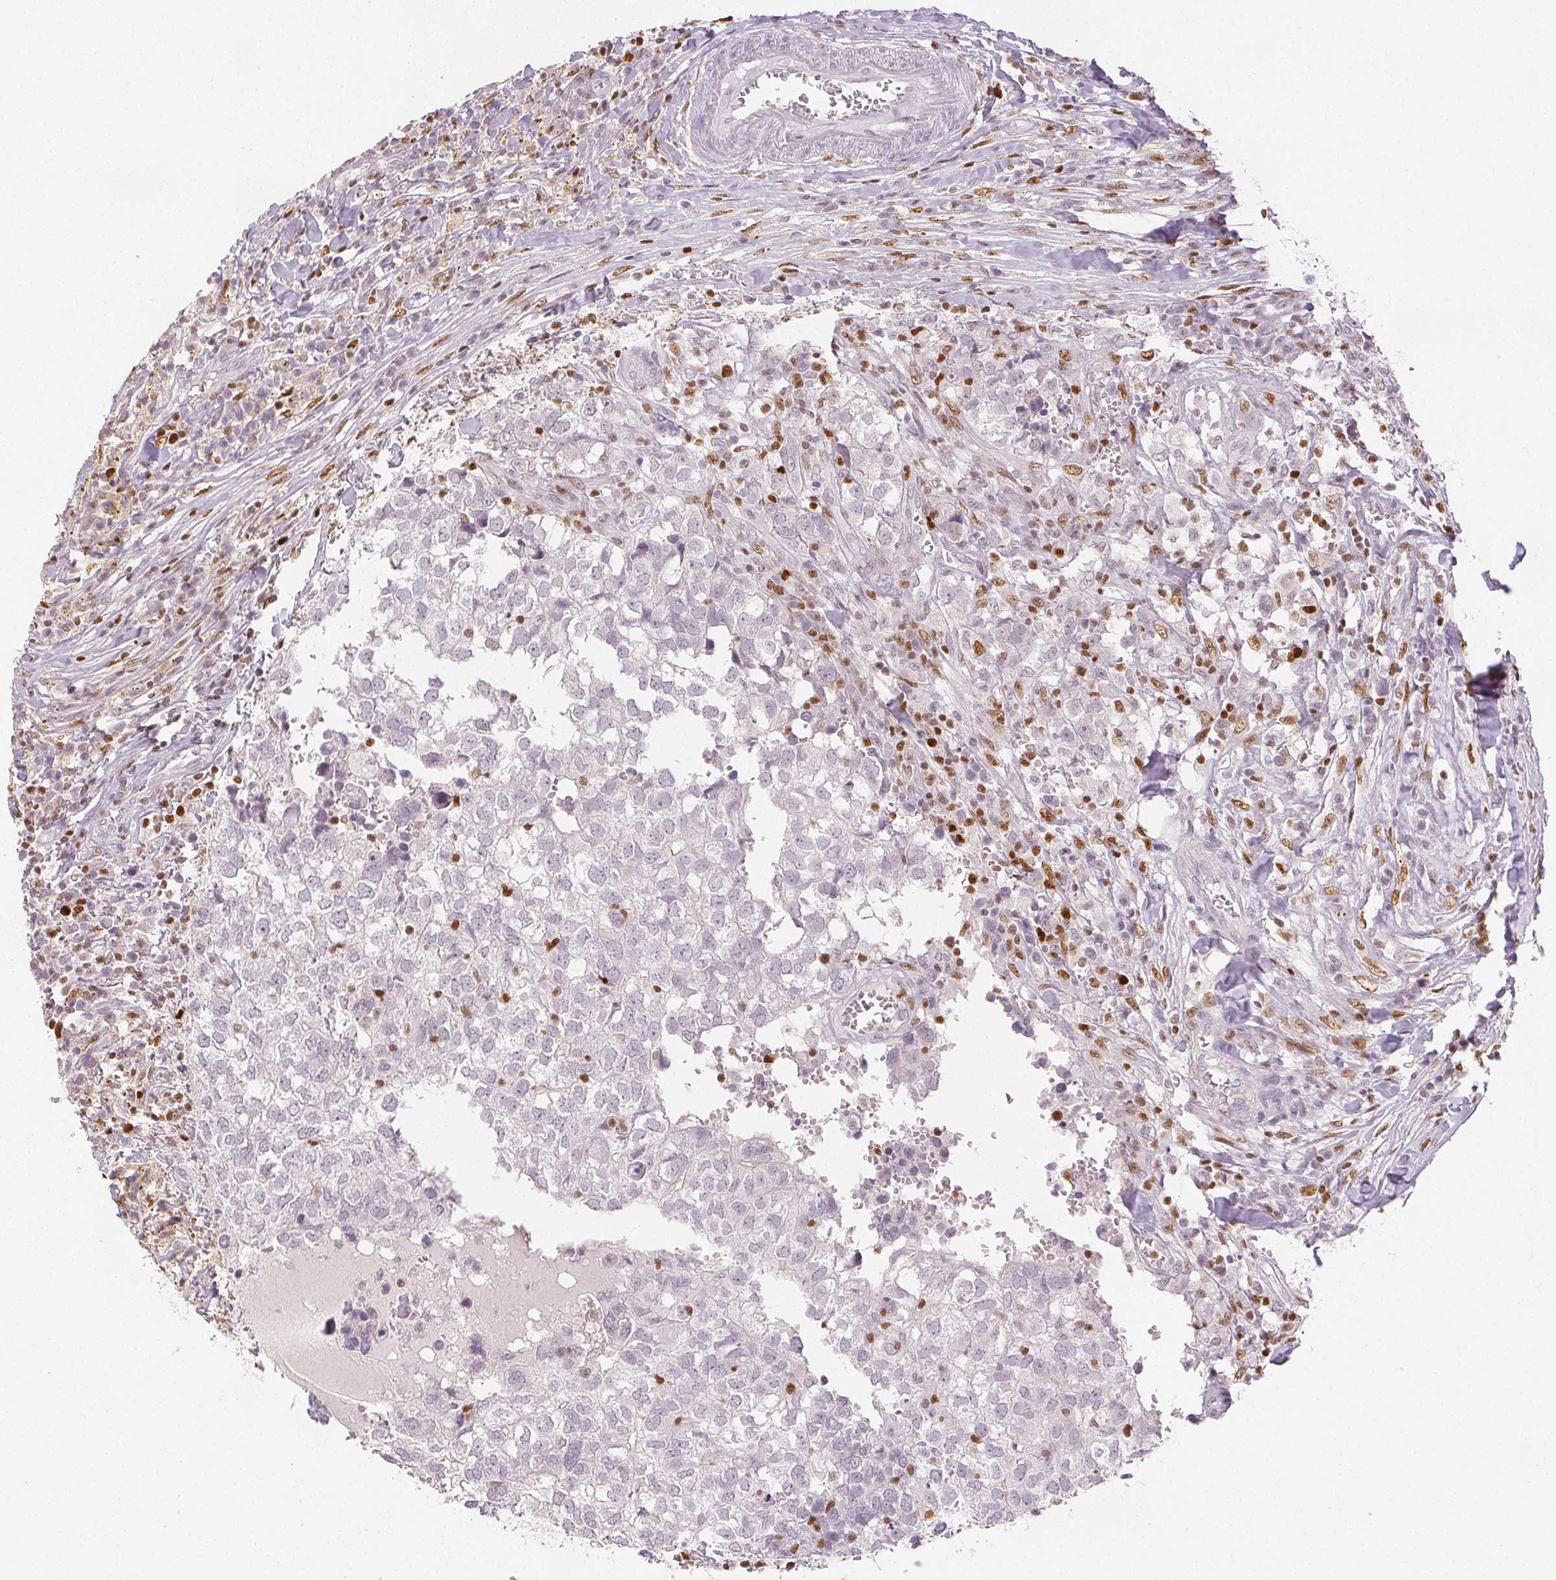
{"staining": {"intensity": "negative", "quantity": "none", "location": "none"}, "tissue": "breast cancer", "cell_type": "Tumor cells", "image_type": "cancer", "snomed": [{"axis": "morphology", "description": "Duct carcinoma"}, {"axis": "topography", "description": "Breast"}], "caption": "Immunohistochemical staining of human infiltrating ductal carcinoma (breast) demonstrates no significant positivity in tumor cells.", "gene": "RUNX2", "patient": {"sex": "female", "age": 30}}